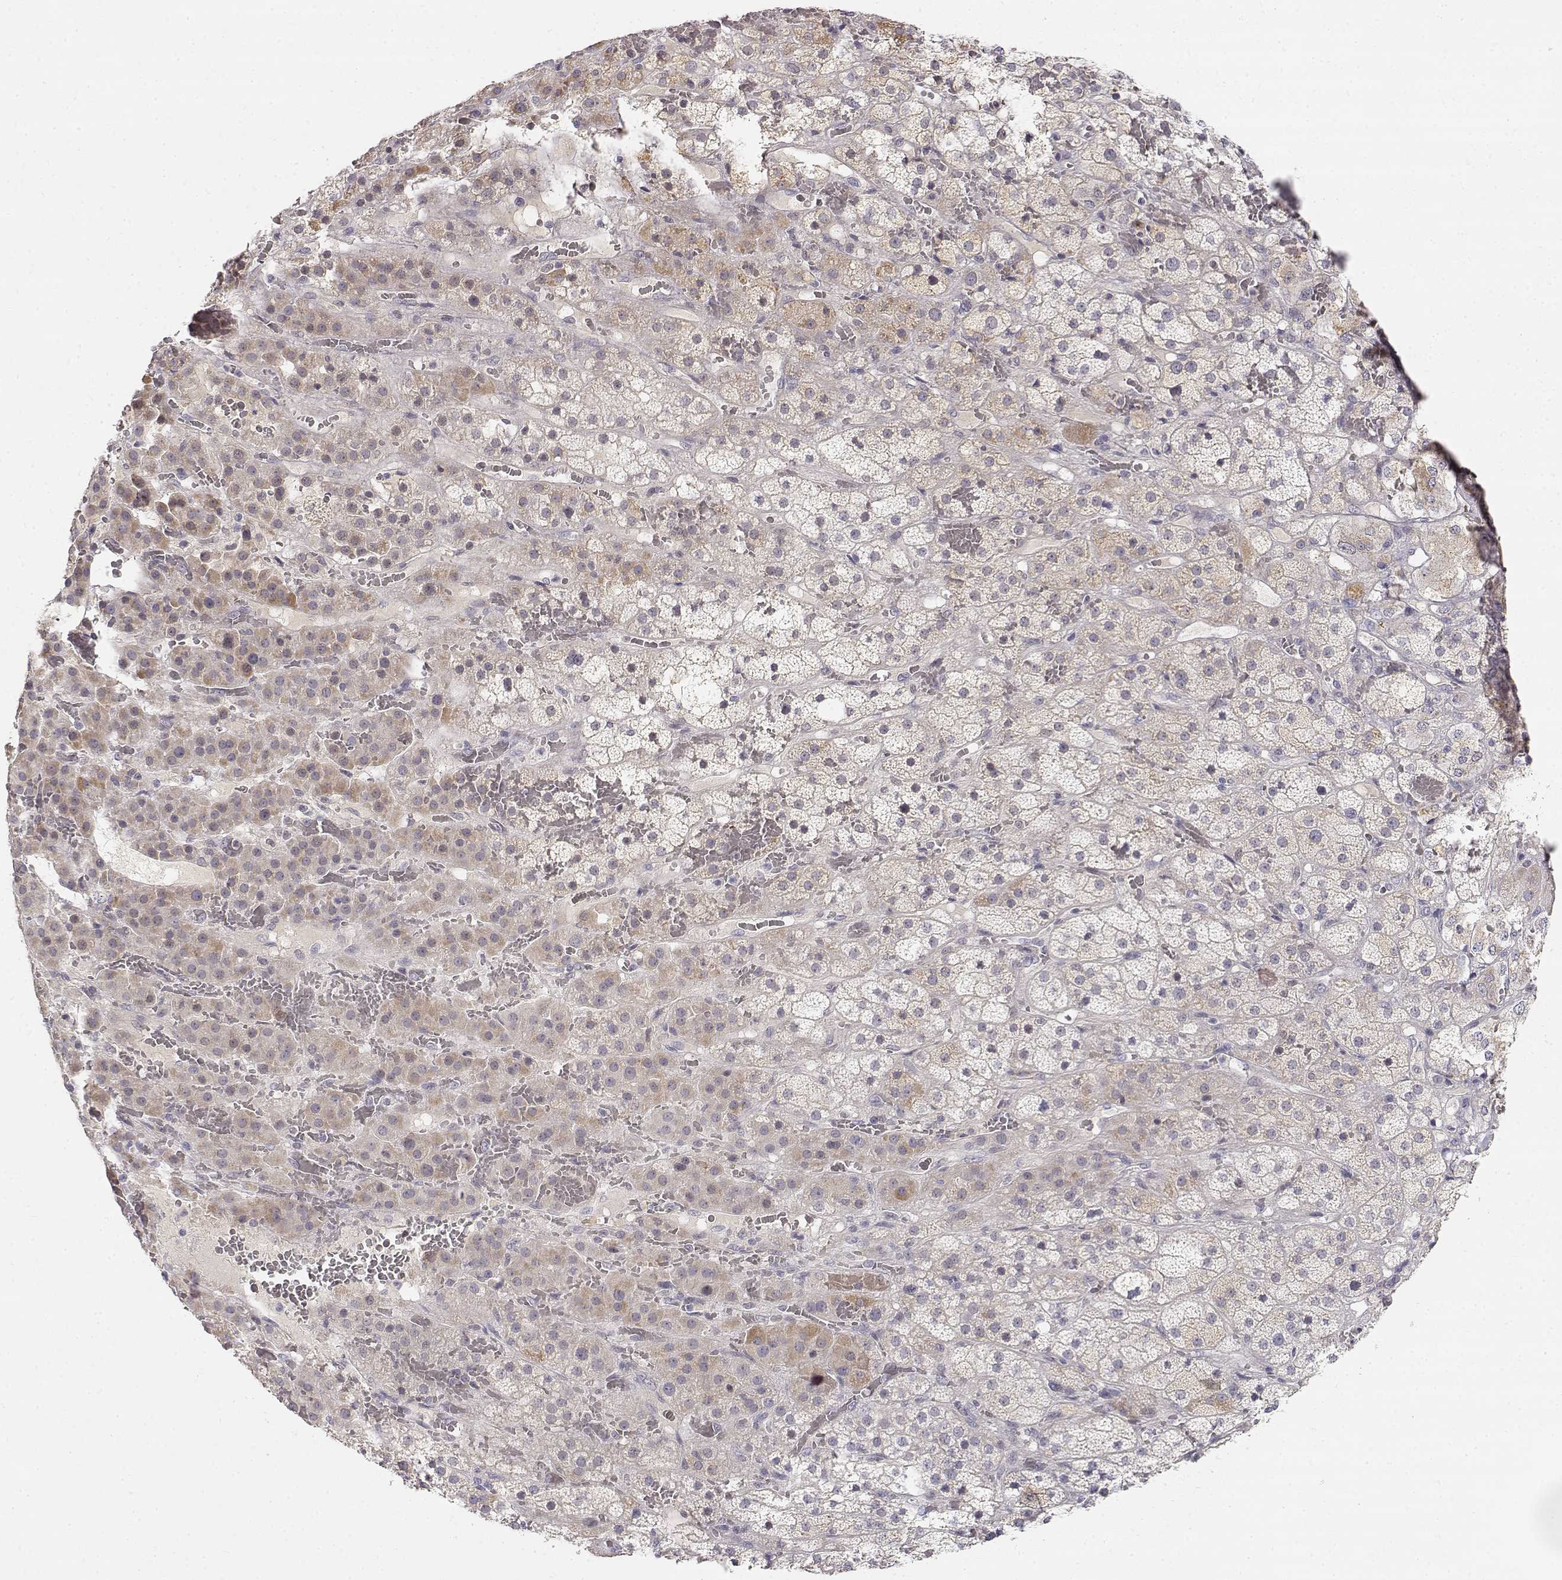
{"staining": {"intensity": "weak", "quantity": "<25%", "location": "cytoplasmic/membranous"}, "tissue": "adrenal gland", "cell_type": "Glandular cells", "image_type": "normal", "snomed": [{"axis": "morphology", "description": "Normal tissue, NOS"}, {"axis": "topography", "description": "Adrenal gland"}], "caption": "Normal adrenal gland was stained to show a protein in brown. There is no significant expression in glandular cells. (DAB (3,3'-diaminobenzidine) immunohistochemistry, high magnification).", "gene": "EAF2", "patient": {"sex": "male", "age": 57}}